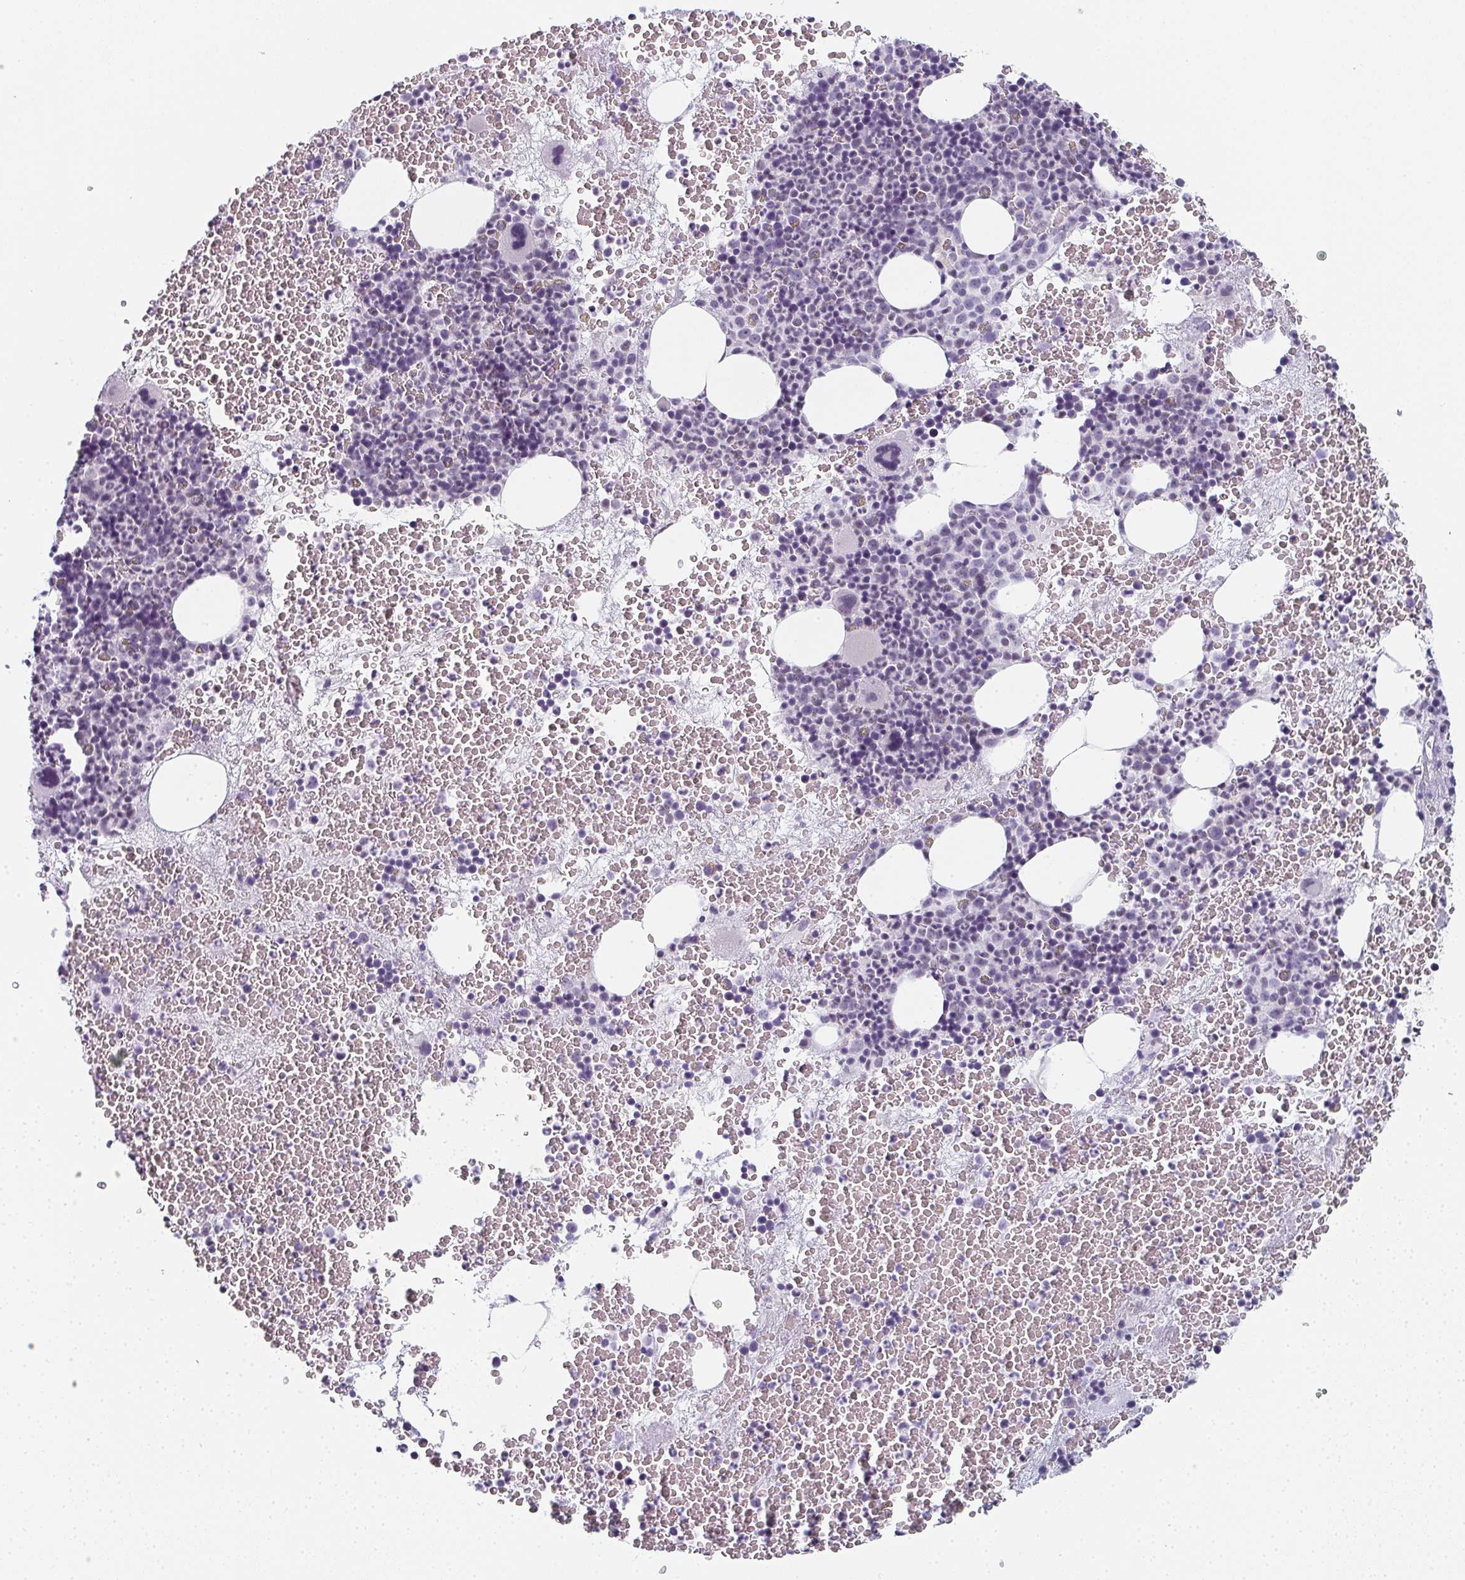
{"staining": {"intensity": "negative", "quantity": "none", "location": "none"}, "tissue": "bone marrow", "cell_type": "Hematopoietic cells", "image_type": "normal", "snomed": [{"axis": "morphology", "description": "Normal tissue, NOS"}, {"axis": "topography", "description": "Bone marrow"}], "caption": "Image shows no protein expression in hematopoietic cells of benign bone marrow. (DAB immunohistochemistry visualized using brightfield microscopy, high magnification).", "gene": "PYCR3", "patient": {"sex": "male", "age": 44}}